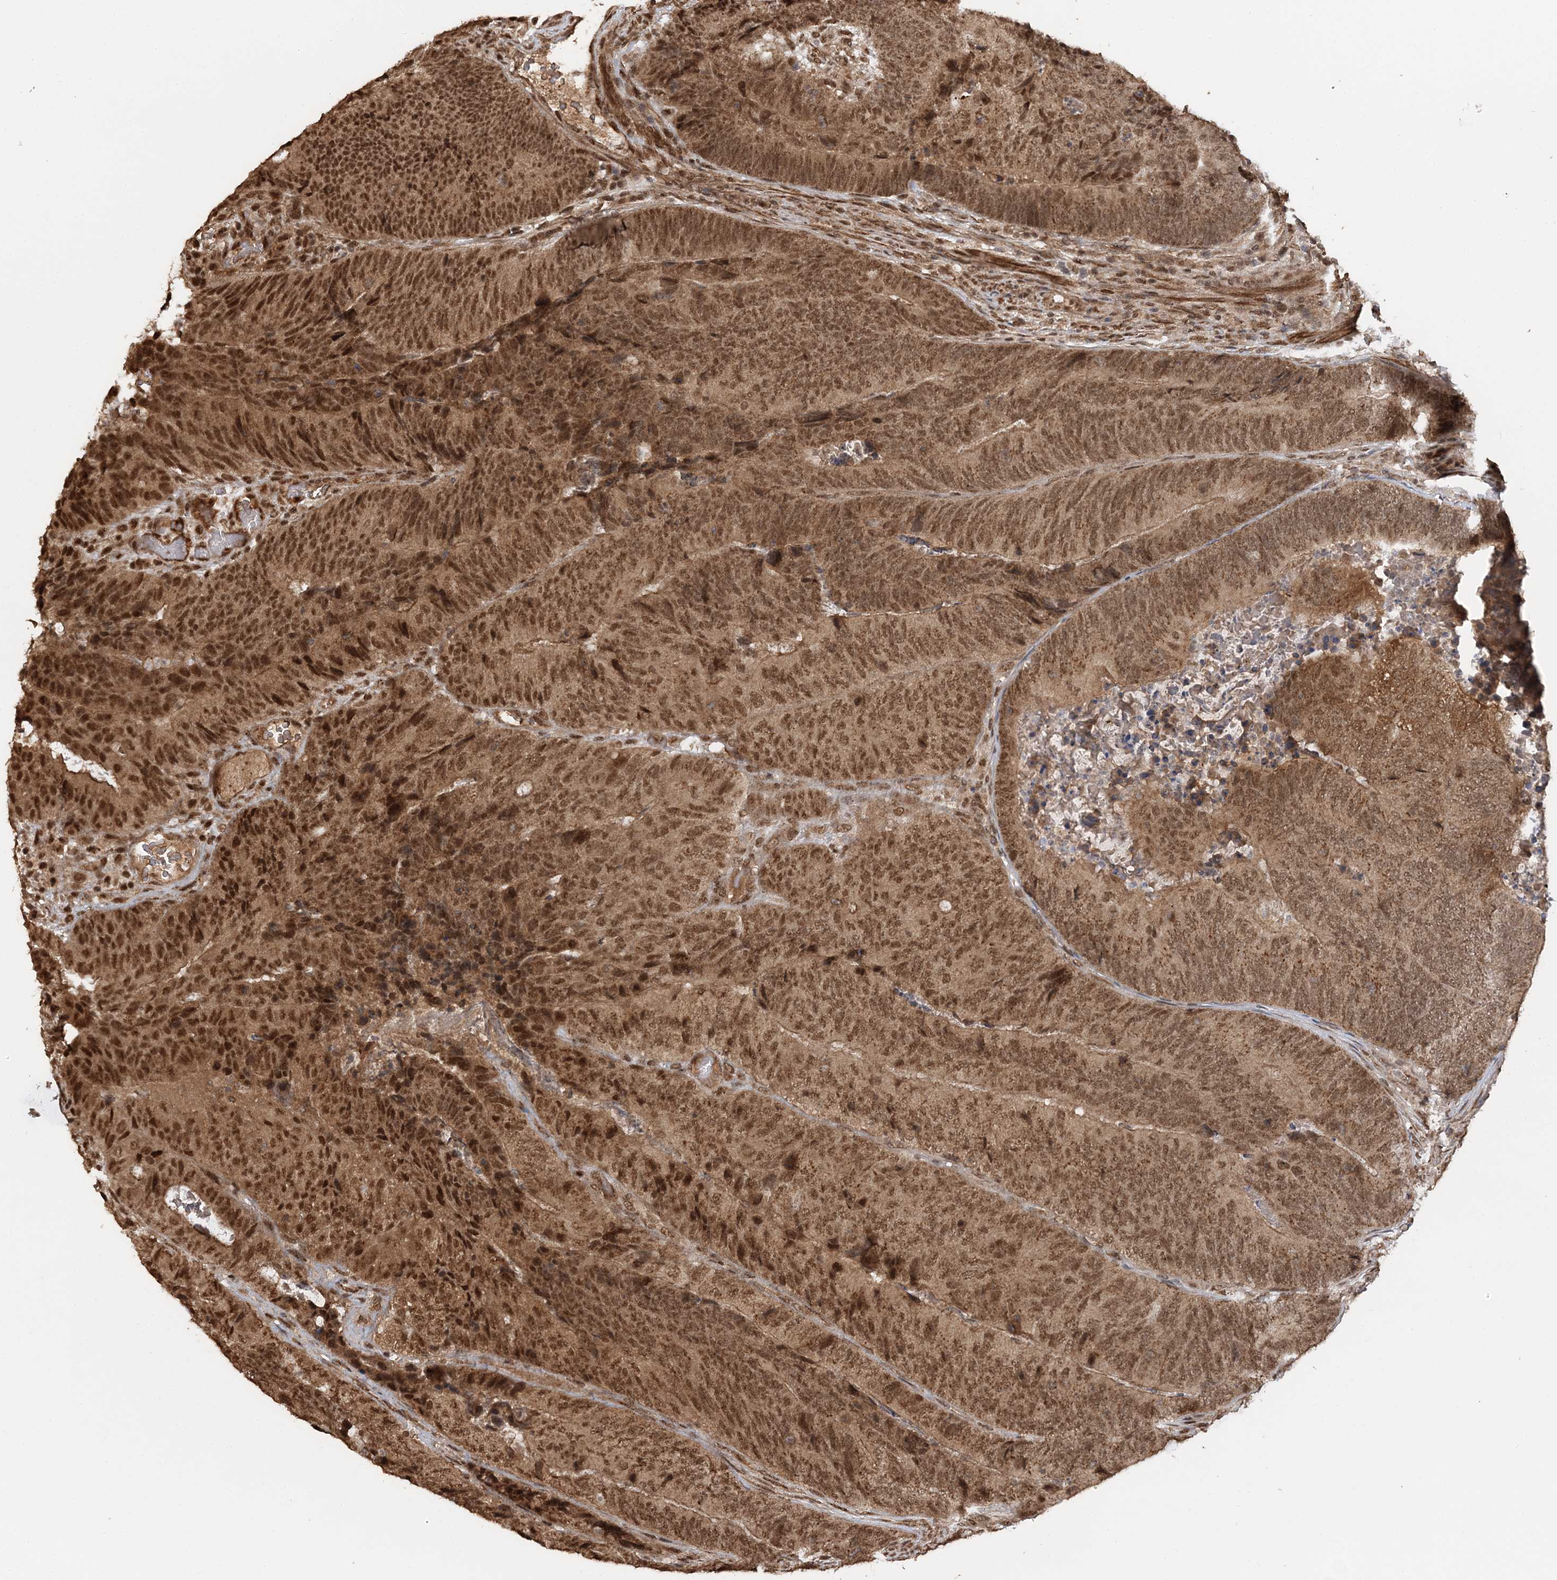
{"staining": {"intensity": "moderate", "quantity": ">75%", "location": "cytoplasmic/membranous,nuclear"}, "tissue": "colorectal cancer", "cell_type": "Tumor cells", "image_type": "cancer", "snomed": [{"axis": "morphology", "description": "Adenocarcinoma, NOS"}, {"axis": "topography", "description": "Colon"}], "caption": "Colorectal cancer was stained to show a protein in brown. There is medium levels of moderate cytoplasmic/membranous and nuclear expression in about >75% of tumor cells.", "gene": "TSHZ2", "patient": {"sex": "female", "age": 67}}